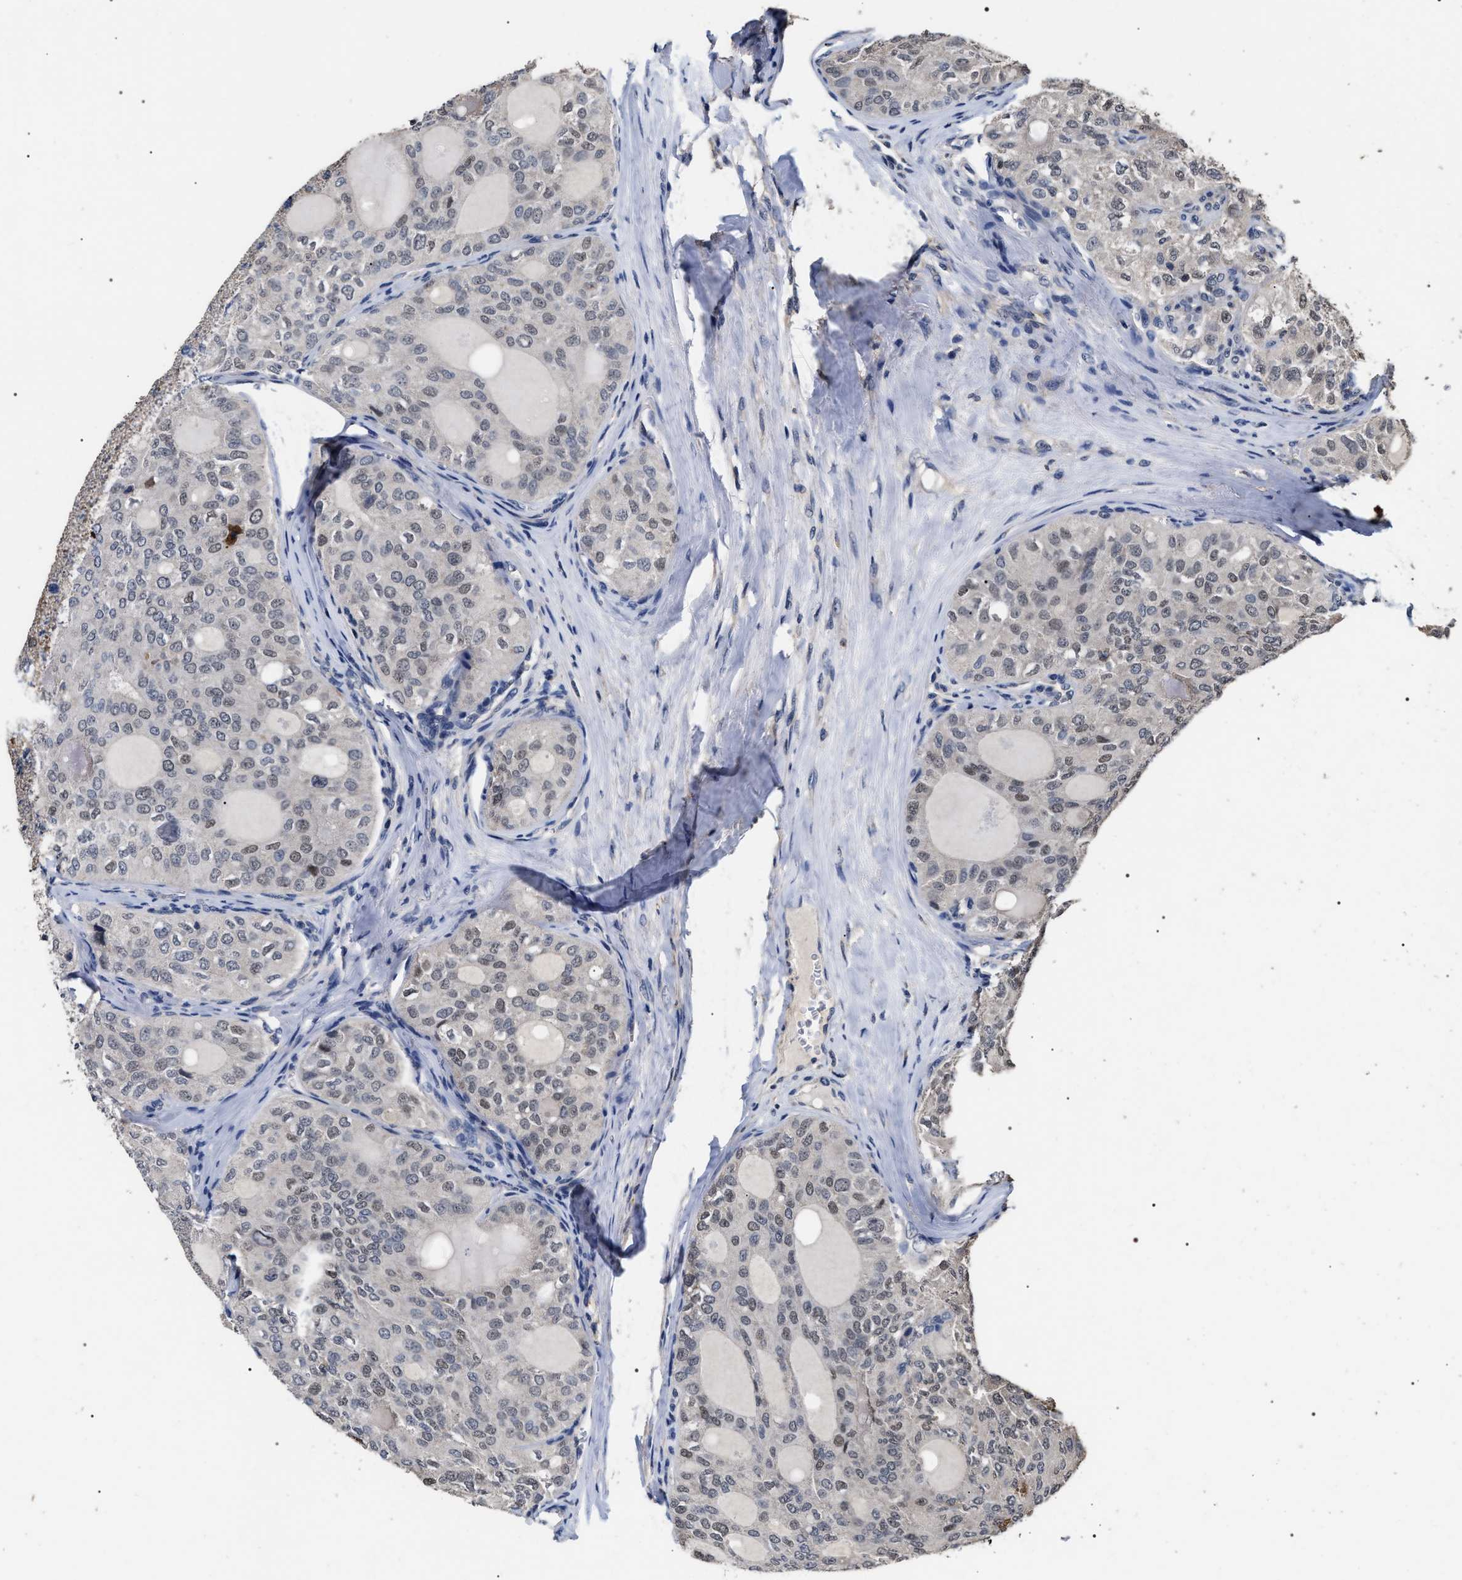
{"staining": {"intensity": "weak", "quantity": ">75%", "location": "nuclear"}, "tissue": "thyroid cancer", "cell_type": "Tumor cells", "image_type": "cancer", "snomed": [{"axis": "morphology", "description": "Follicular adenoma carcinoma, NOS"}, {"axis": "topography", "description": "Thyroid gland"}], "caption": "Immunohistochemistry micrograph of neoplastic tissue: thyroid follicular adenoma carcinoma stained using IHC shows low levels of weak protein expression localized specifically in the nuclear of tumor cells, appearing as a nuclear brown color.", "gene": "UPF3A", "patient": {"sex": "male", "age": 75}}